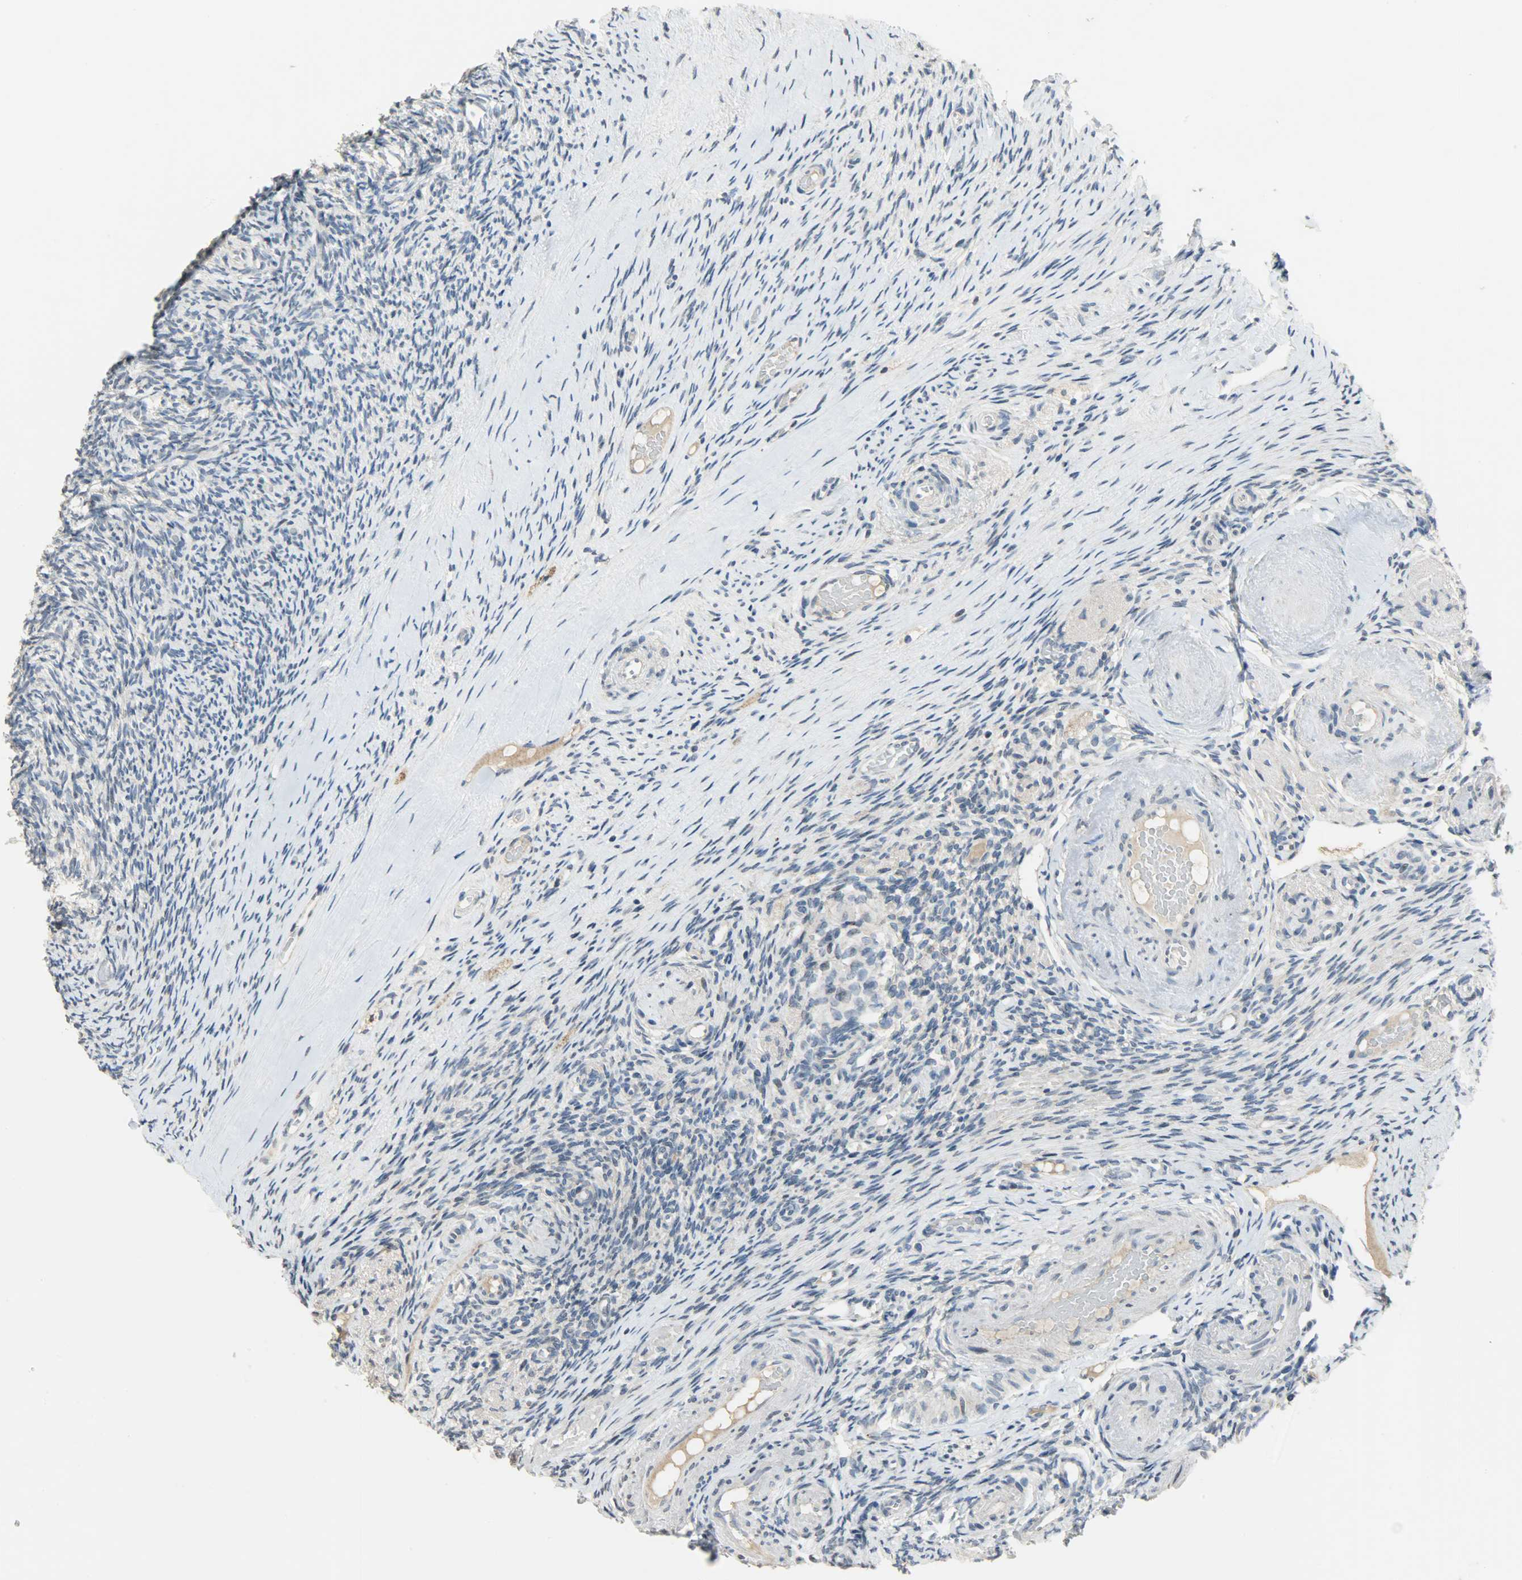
{"staining": {"intensity": "negative", "quantity": "none", "location": "none"}, "tissue": "ovary", "cell_type": "Ovarian stroma cells", "image_type": "normal", "snomed": [{"axis": "morphology", "description": "Normal tissue, NOS"}, {"axis": "topography", "description": "Ovary"}], "caption": "Immunohistochemical staining of unremarkable ovary demonstrates no significant staining in ovarian stroma cells.", "gene": "DNAJB6", "patient": {"sex": "female", "age": 60}}